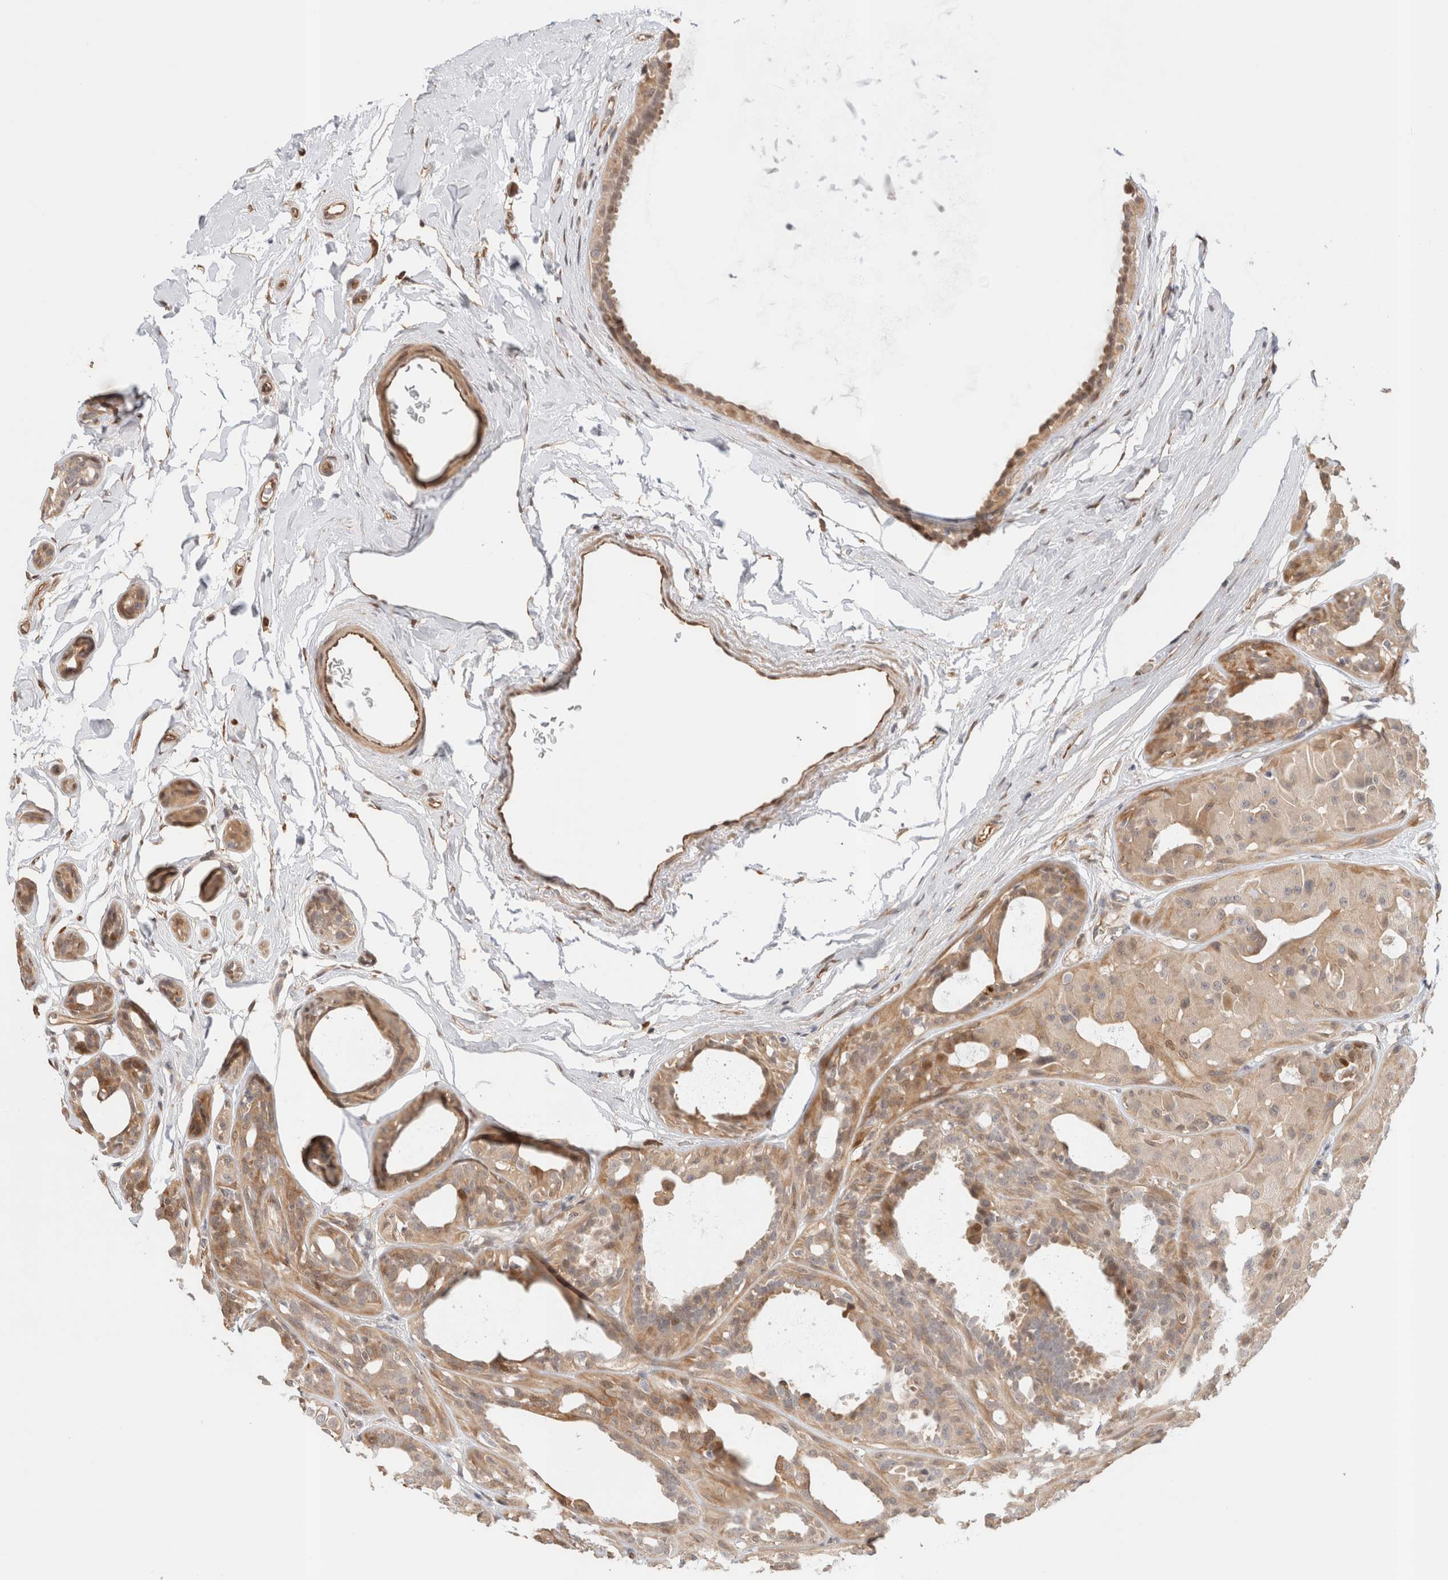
{"staining": {"intensity": "weak", "quantity": ">75%", "location": "cytoplasmic/membranous"}, "tissue": "breast cancer", "cell_type": "Tumor cells", "image_type": "cancer", "snomed": [{"axis": "morphology", "description": "Duct carcinoma"}, {"axis": "topography", "description": "Breast"}], "caption": "Immunohistochemistry (IHC) staining of intraductal carcinoma (breast), which reveals low levels of weak cytoplasmic/membranous staining in approximately >75% of tumor cells indicating weak cytoplasmic/membranous protein expression. The staining was performed using DAB (3,3'-diaminobenzidine) (brown) for protein detection and nuclei were counterstained in hematoxylin (blue).", "gene": "OTUD6B", "patient": {"sex": "female", "age": 55}}